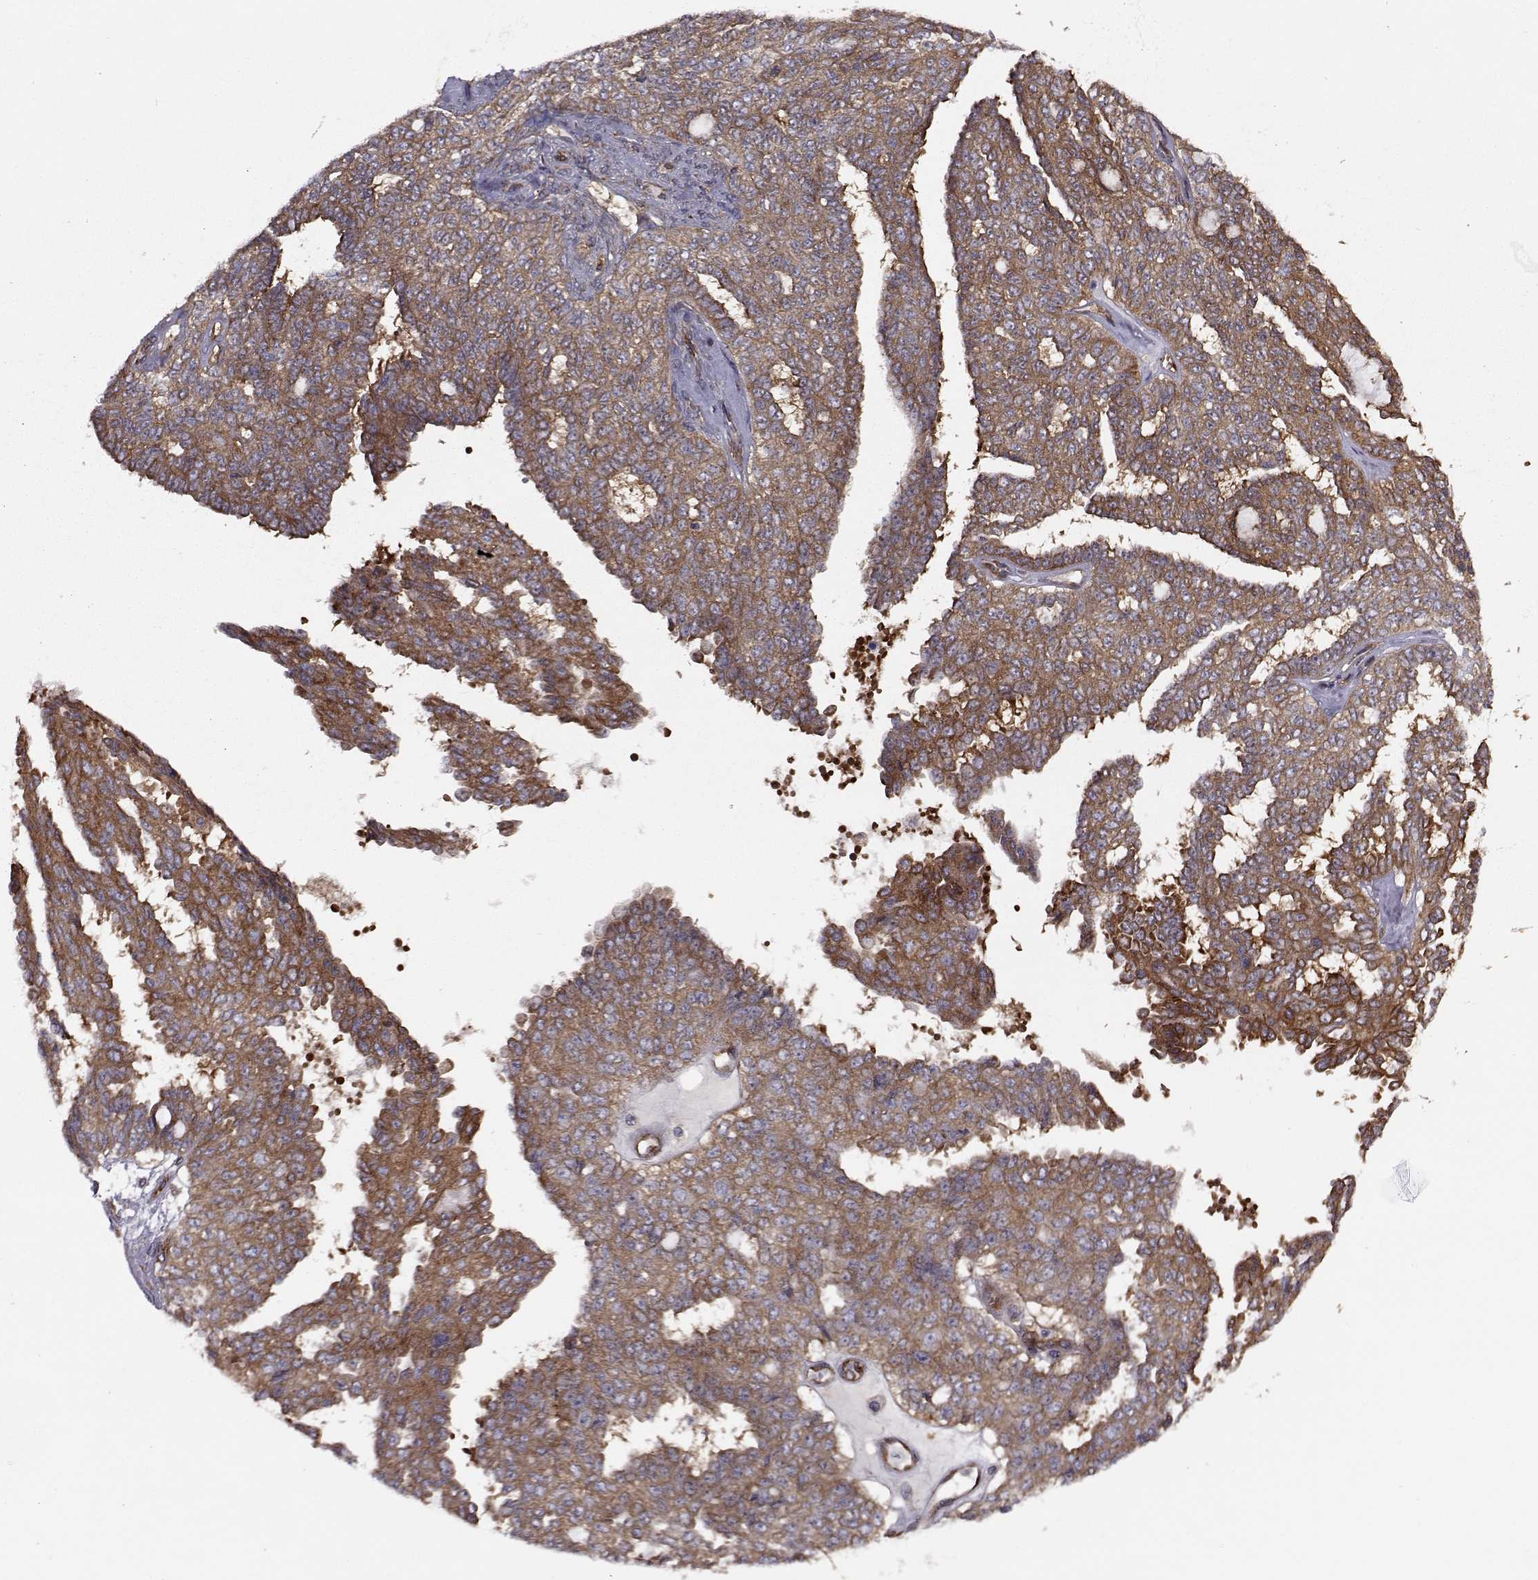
{"staining": {"intensity": "moderate", "quantity": ">75%", "location": "cytoplasmic/membranous"}, "tissue": "ovarian cancer", "cell_type": "Tumor cells", "image_type": "cancer", "snomed": [{"axis": "morphology", "description": "Cystadenocarcinoma, serous, NOS"}, {"axis": "topography", "description": "Ovary"}], "caption": "IHC staining of serous cystadenocarcinoma (ovarian), which shows medium levels of moderate cytoplasmic/membranous staining in approximately >75% of tumor cells indicating moderate cytoplasmic/membranous protein staining. The staining was performed using DAB (brown) for protein detection and nuclei were counterstained in hematoxylin (blue).", "gene": "TRIP10", "patient": {"sex": "female", "age": 71}}